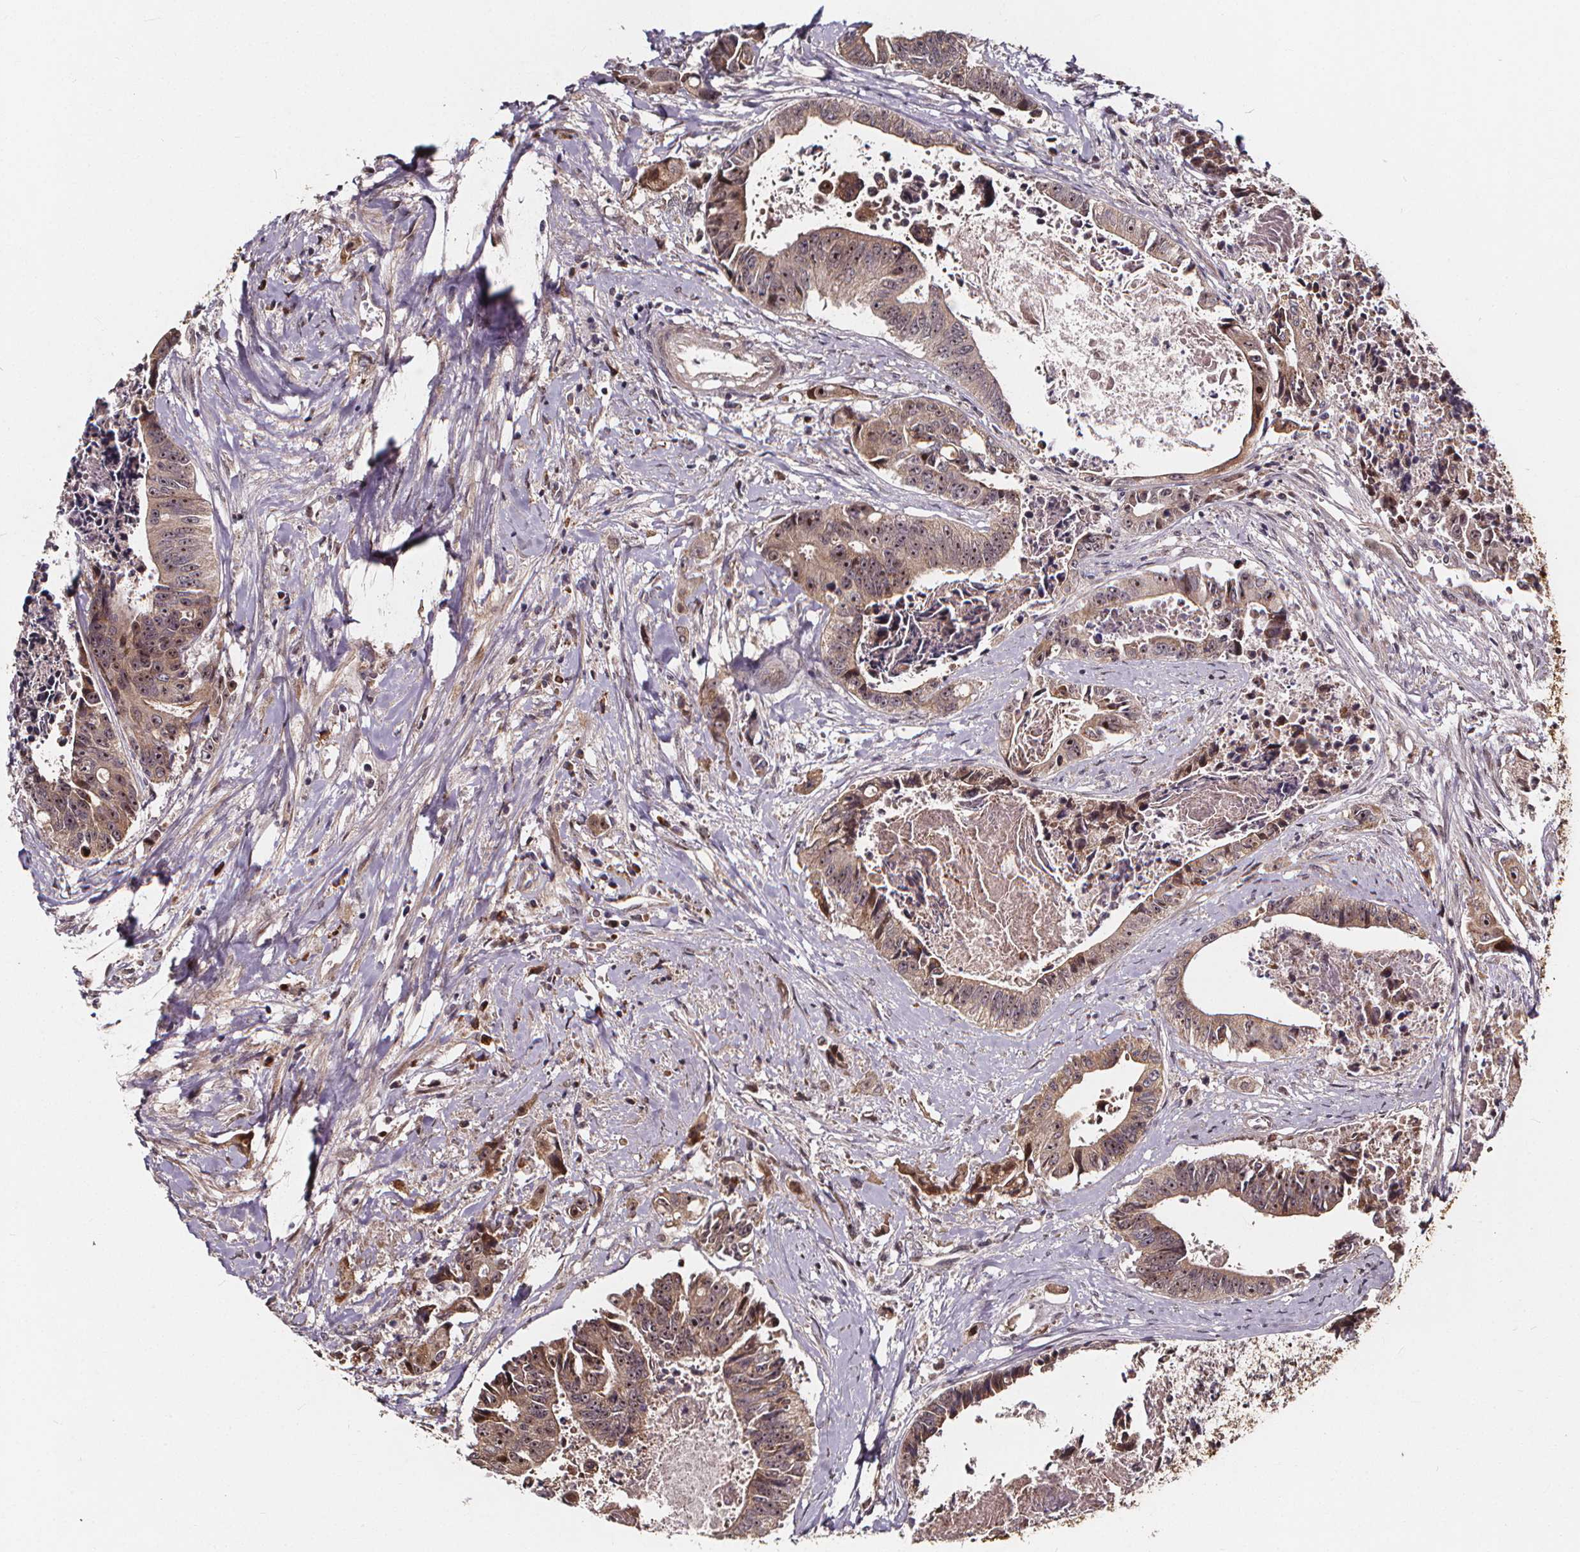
{"staining": {"intensity": "moderate", "quantity": ">75%", "location": "cytoplasmic/membranous,nuclear"}, "tissue": "colorectal cancer", "cell_type": "Tumor cells", "image_type": "cancer", "snomed": [{"axis": "morphology", "description": "Adenocarcinoma, NOS"}, {"axis": "topography", "description": "Rectum"}], "caption": "Brown immunohistochemical staining in colorectal adenocarcinoma reveals moderate cytoplasmic/membranous and nuclear expression in approximately >75% of tumor cells. Using DAB (brown) and hematoxylin (blue) stains, captured at high magnification using brightfield microscopy.", "gene": "DDIT3", "patient": {"sex": "male", "age": 54}}